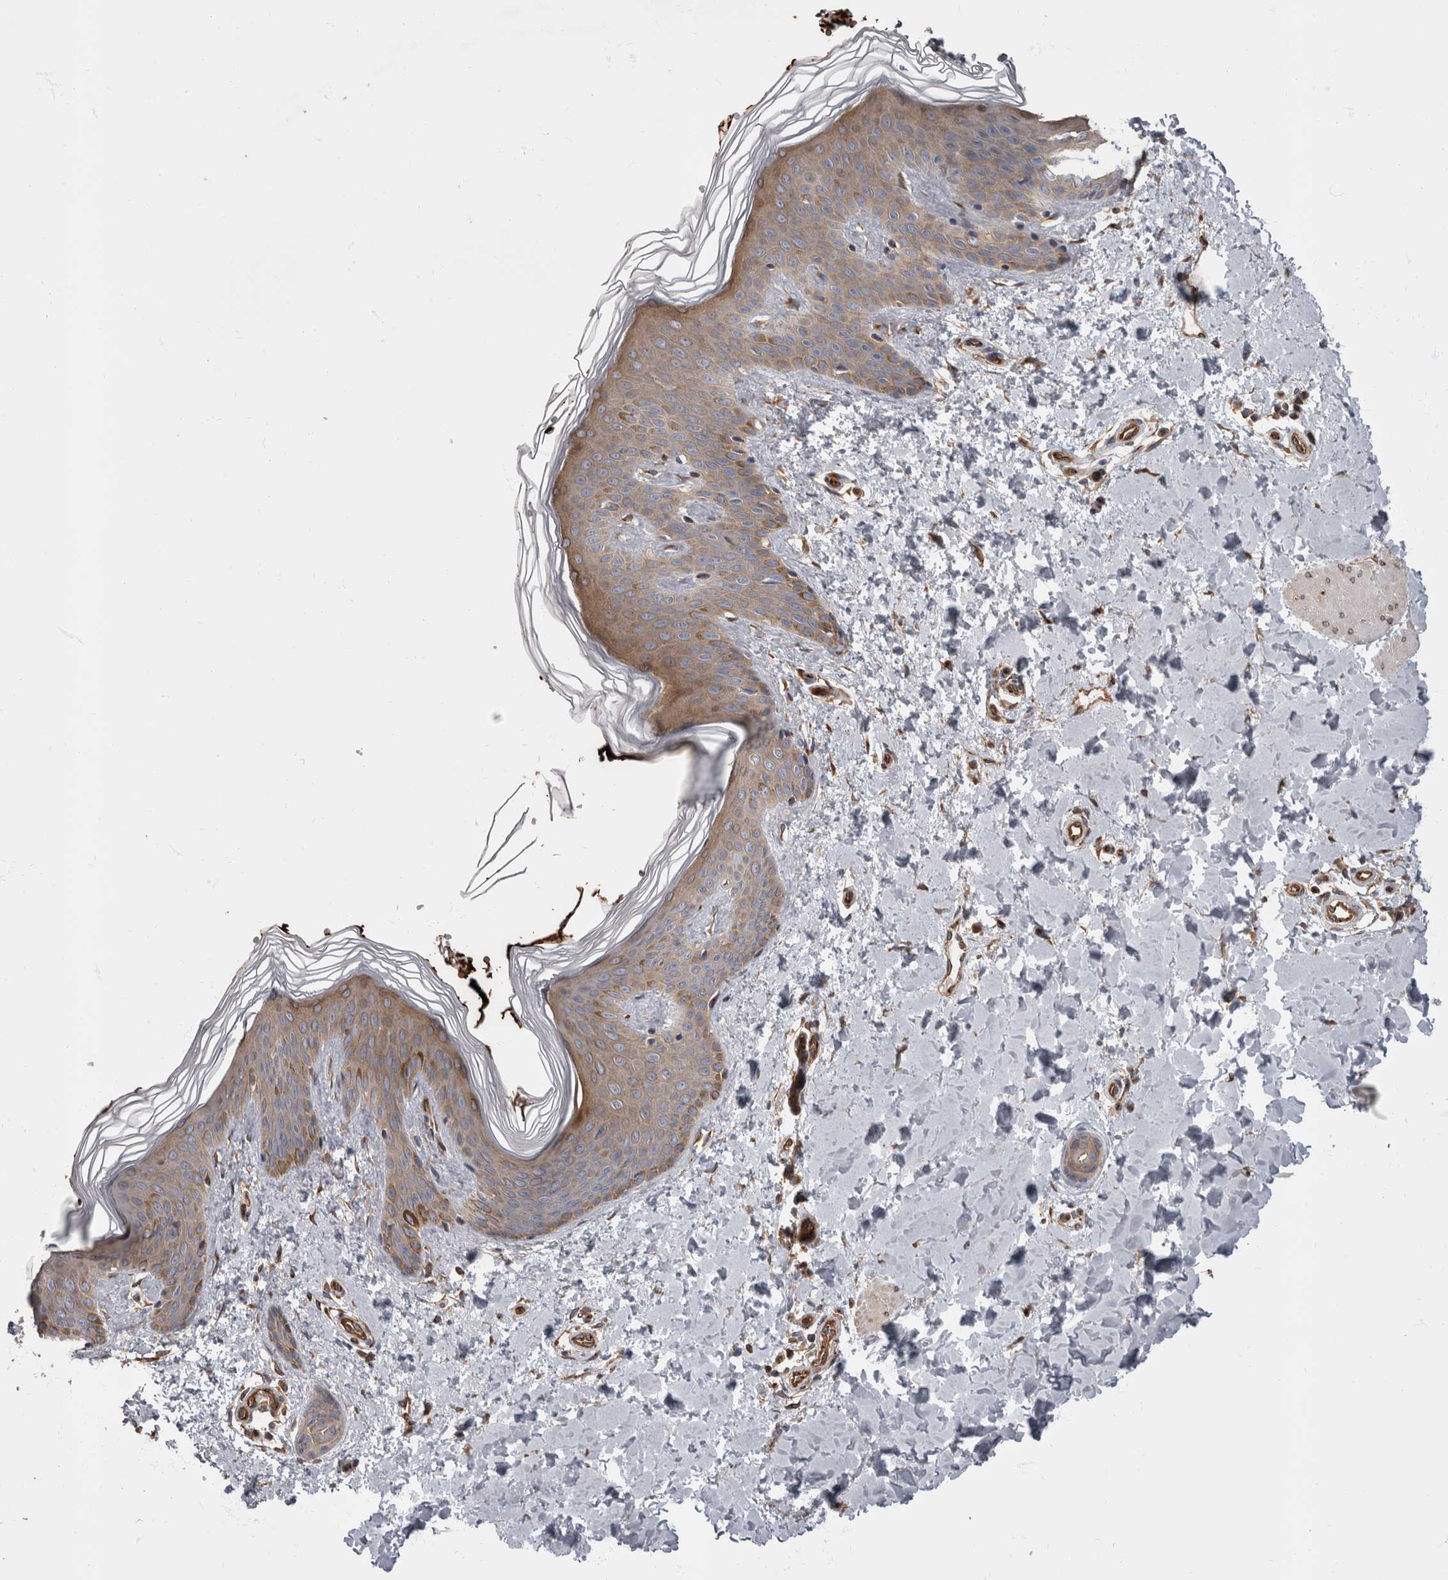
{"staining": {"intensity": "moderate", "quantity": ">75%", "location": "cytoplasmic/membranous"}, "tissue": "skin", "cell_type": "Fibroblasts", "image_type": "normal", "snomed": [{"axis": "morphology", "description": "Normal tissue, NOS"}, {"axis": "morphology", "description": "Neoplasm, benign, NOS"}, {"axis": "topography", "description": "Skin"}, {"axis": "topography", "description": "Soft tissue"}], "caption": "A histopathology image of skin stained for a protein reveals moderate cytoplasmic/membranous brown staining in fibroblasts.", "gene": "HOOK3", "patient": {"sex": "male", "age": 26}}